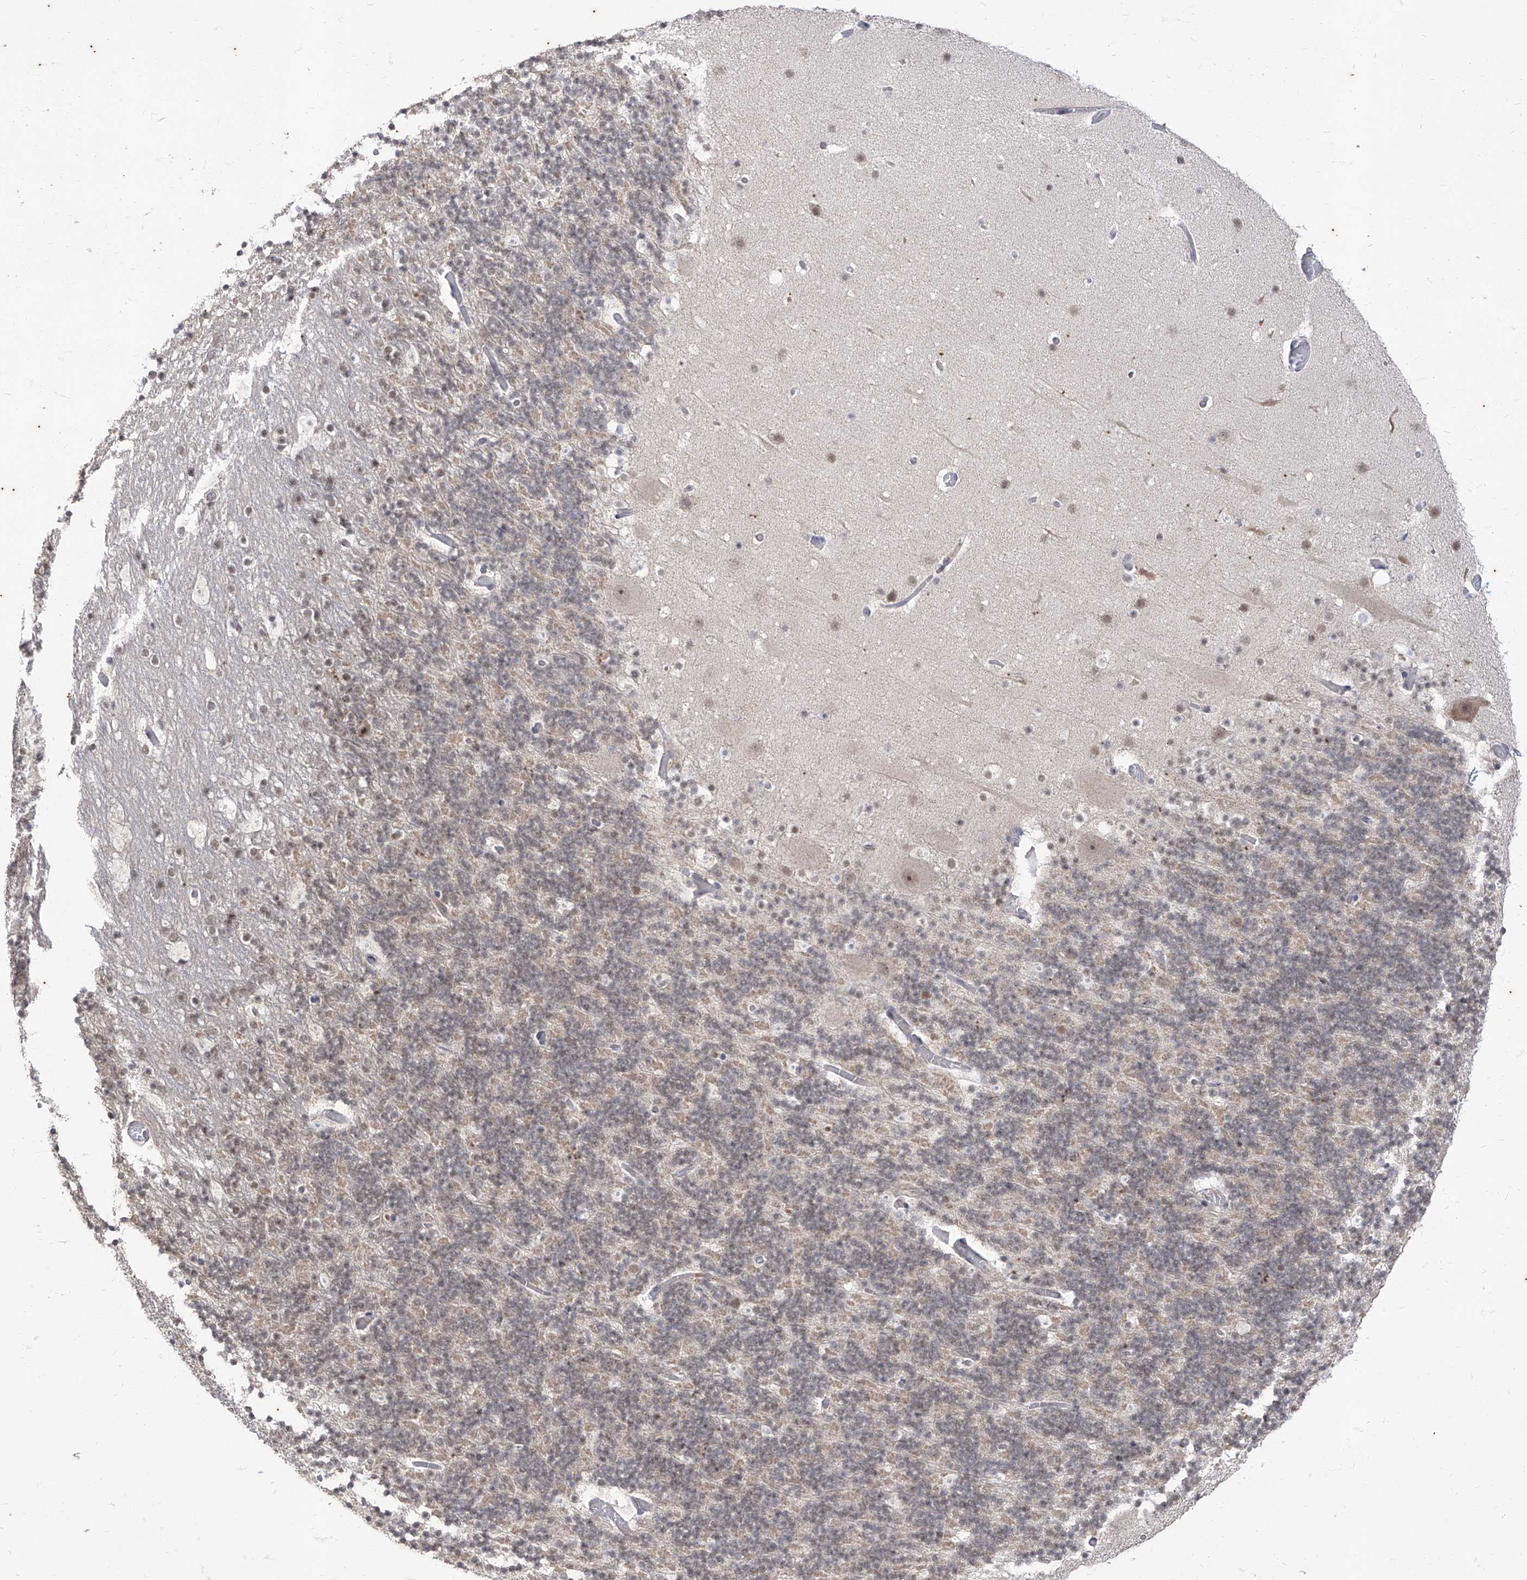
{"staining": {"intensity": "moderate", "quantity": "25%-75%", "location": "nuclear"}, "tissue": "cerebellum", "cell_type": "Cells in granular layer", "image_type": "normal", "snomed": [{"axis": "morphology", "description": "Normal tissue, NOS"}, {"axis": "topography", "description": "Cerebellum"}], "caption": "An immunohistochemistry micrograph of normal tissue is shown. Protein staining in brown highlights moderate nuclear positivity in cerebellum within cells in granular layer. (DAB (3,3'-diaminobenzidine) IHC, brown staining for protein, blue staining for nuclei).", "gene": "PHF20L1", "patient": {"sex": "male", "age": 57}}